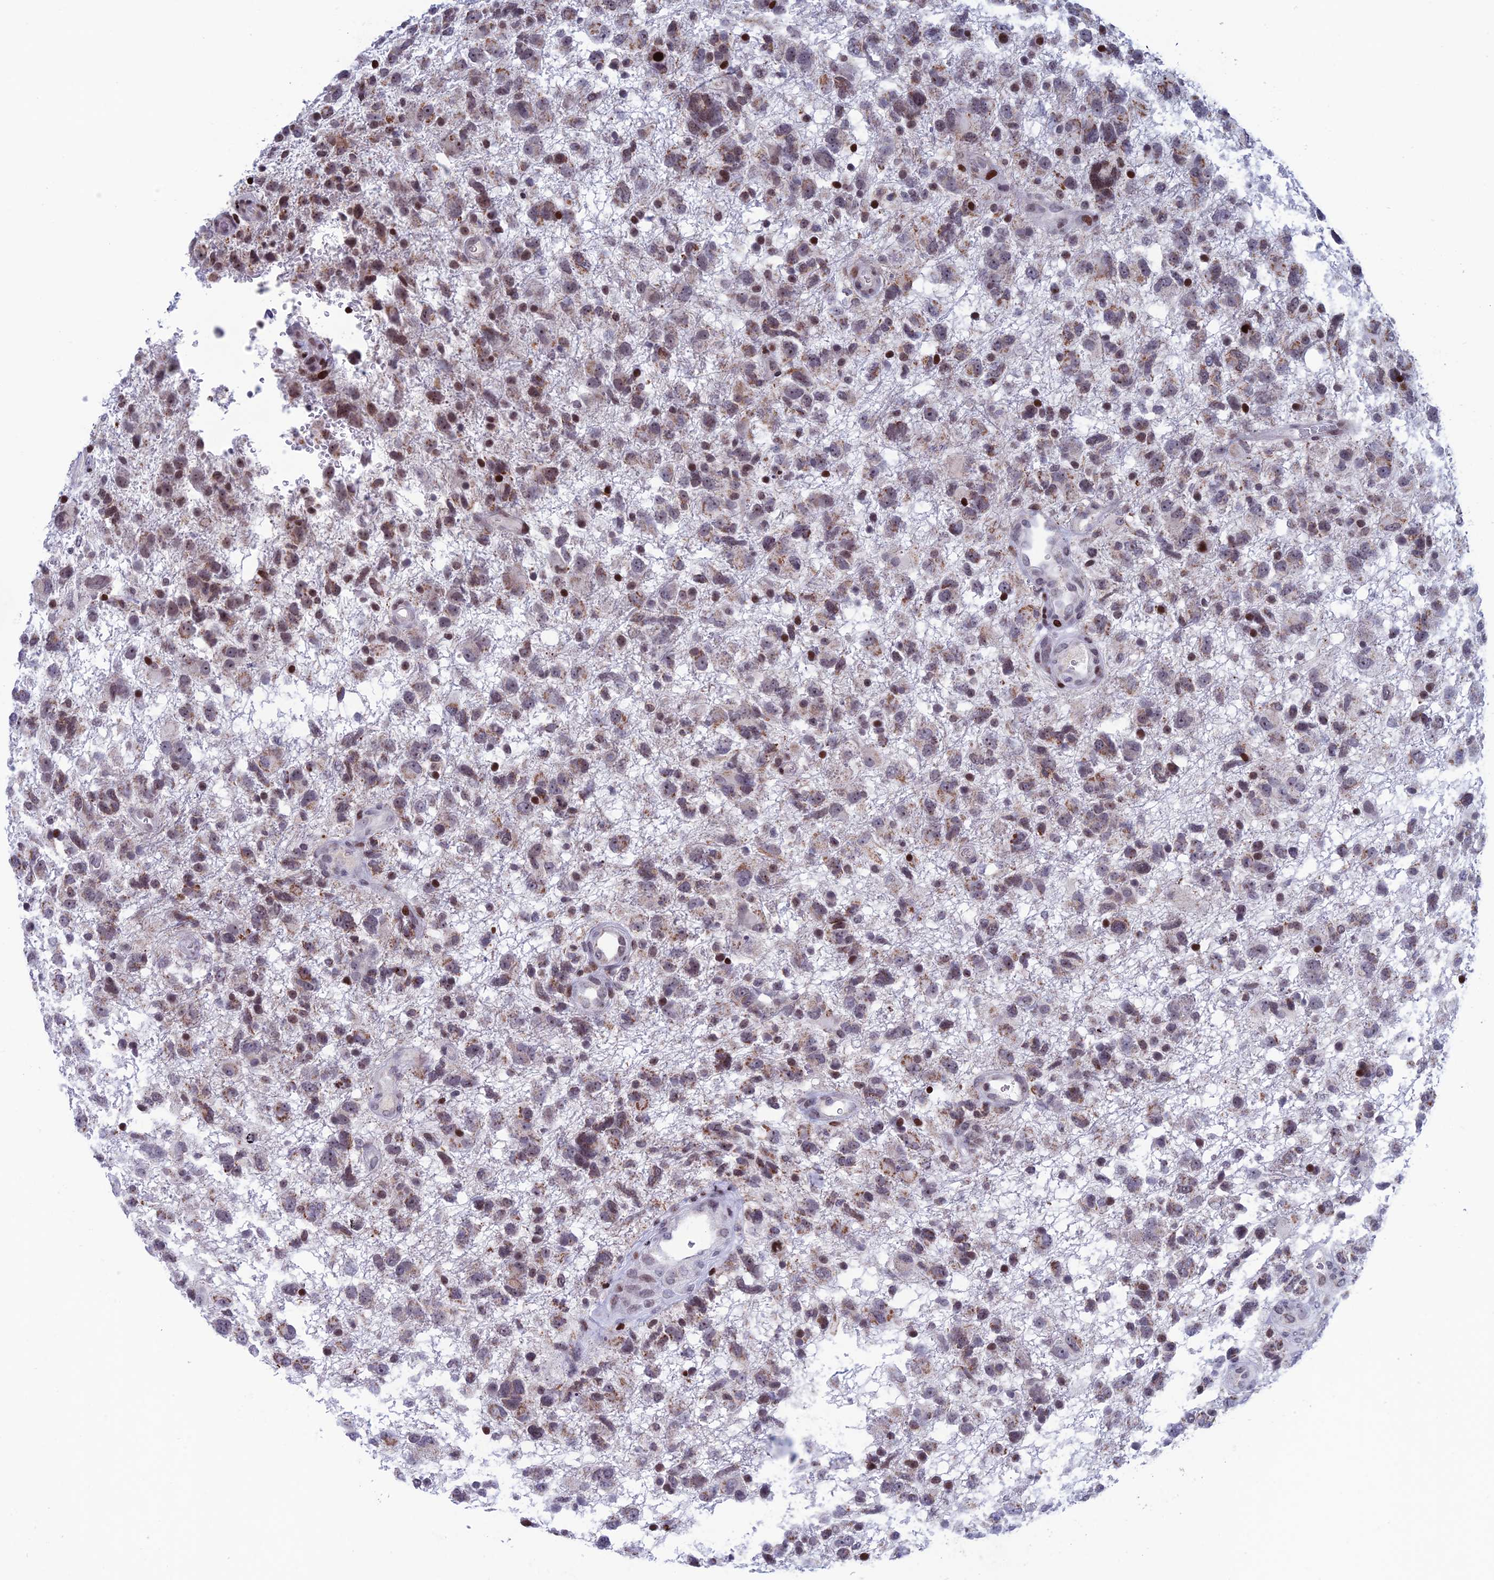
{"staining": {"intensity": "moderate", "quantity": ">75%", "location": "cytoplasmic/membranous,nuclear"}, "tissue": "glioma", "cell_type": "Tumor cells", "image_type": "cancer", "snomed": [{"axis": "morphology", "description": "Glioma, malignant, High grade"}, {"axis": "topography", "description": "Brain"}], "caption": "Moderate cytoplasmic/membranous and nuclear protein positivity is seen in approximately >75% of tumor cells in malignant high-grade glioma. Immunohistochemistry stains the protein in brown and the nuclei are stained blue.", "gene": "AFF3", "patient": {"sex": "male", "age": 61}}